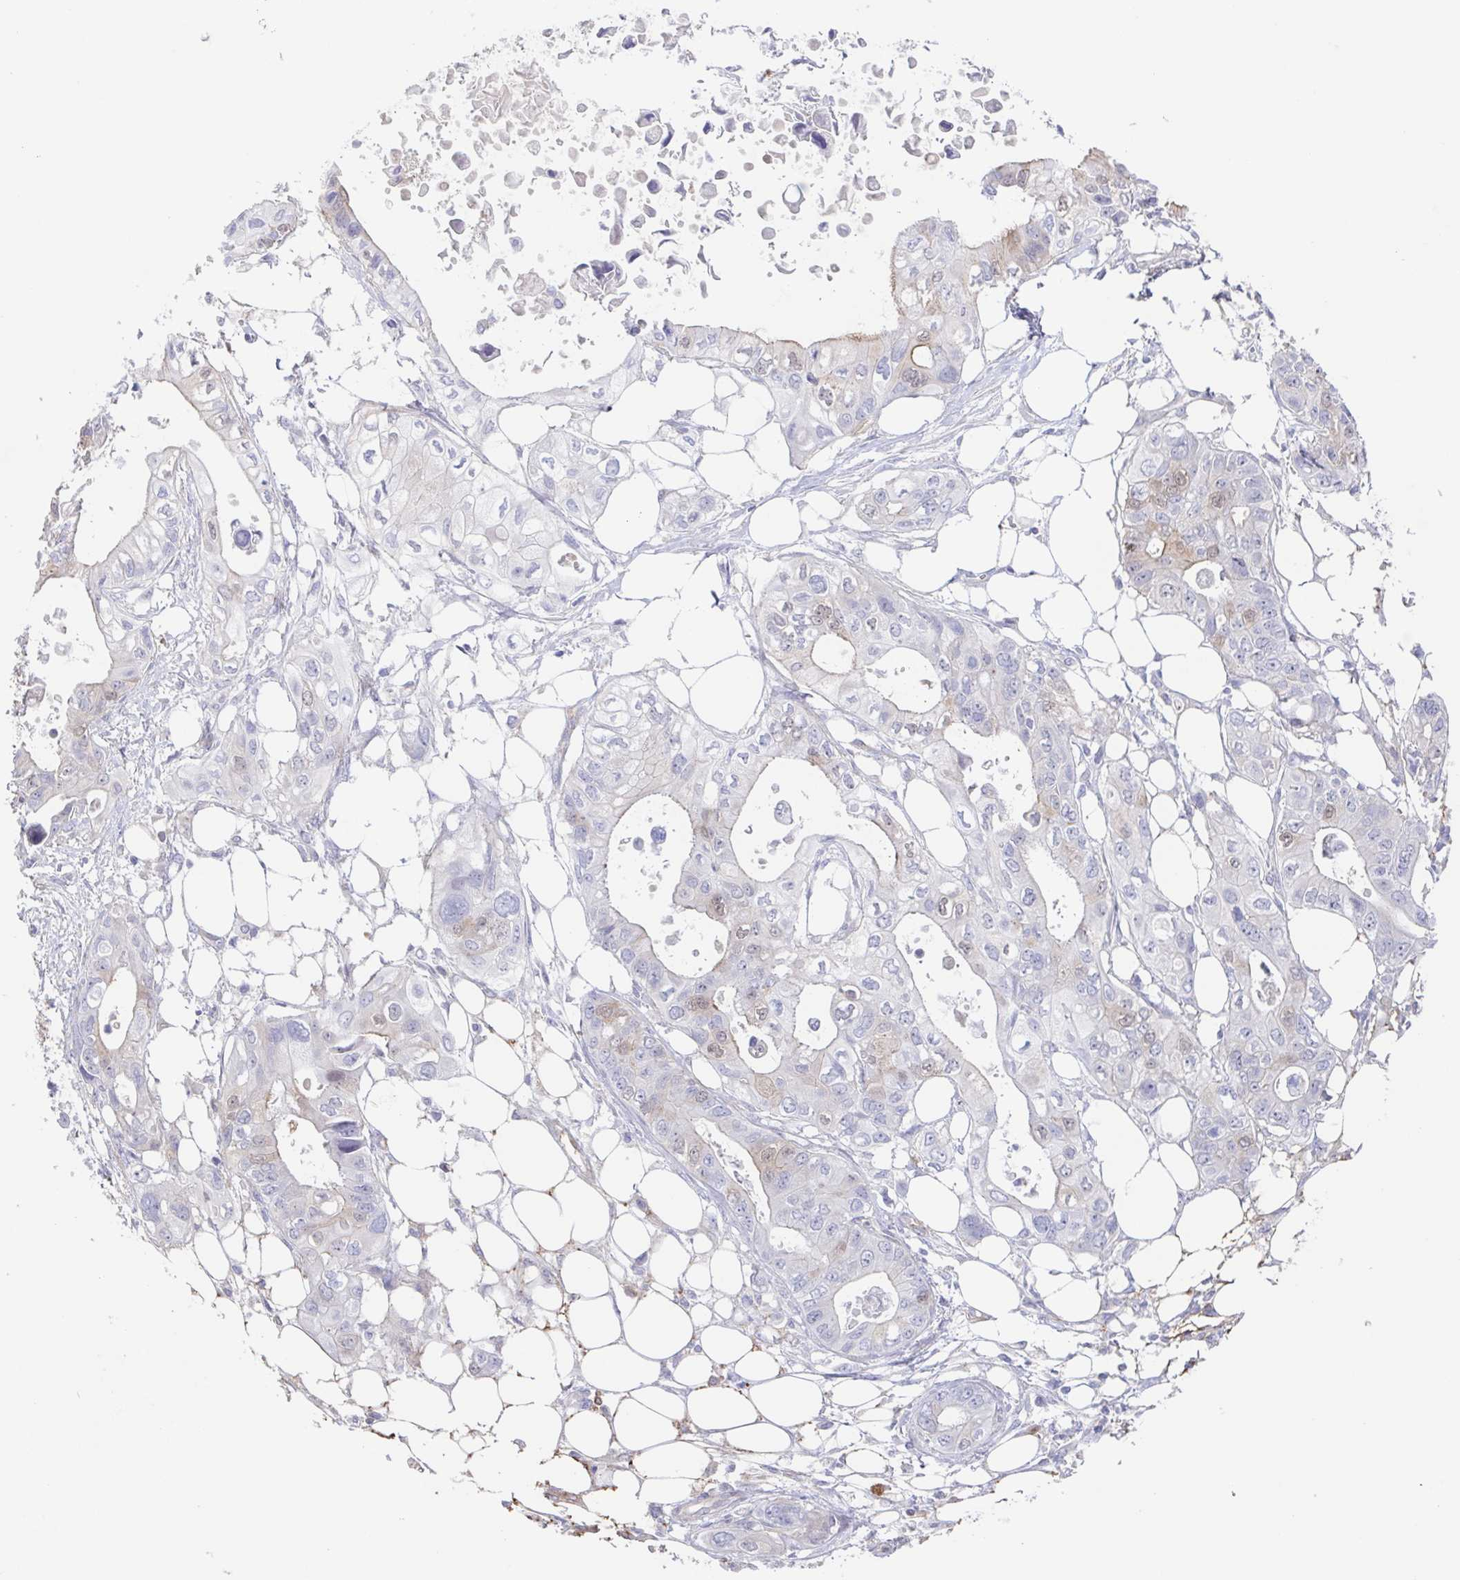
{"staining": {"intensity": "weak", "quantity": "<25%", "location": "nuclear"}, "tissue": "pancreatic cancer", "cell_type": "Tumor cells", "image_type": "cancer", "snomed": [{"axis": "morphology", "description": "Adenocarcinoma, NOS"}, {"axis": "topography", "description": "Pancreas"}], "caption": "The micrograph demonstrates no significant expression in tumor cells of pancreatic cancer.", "gene": "AGFG2", "patient": {"sex": "female", "age": 63}}